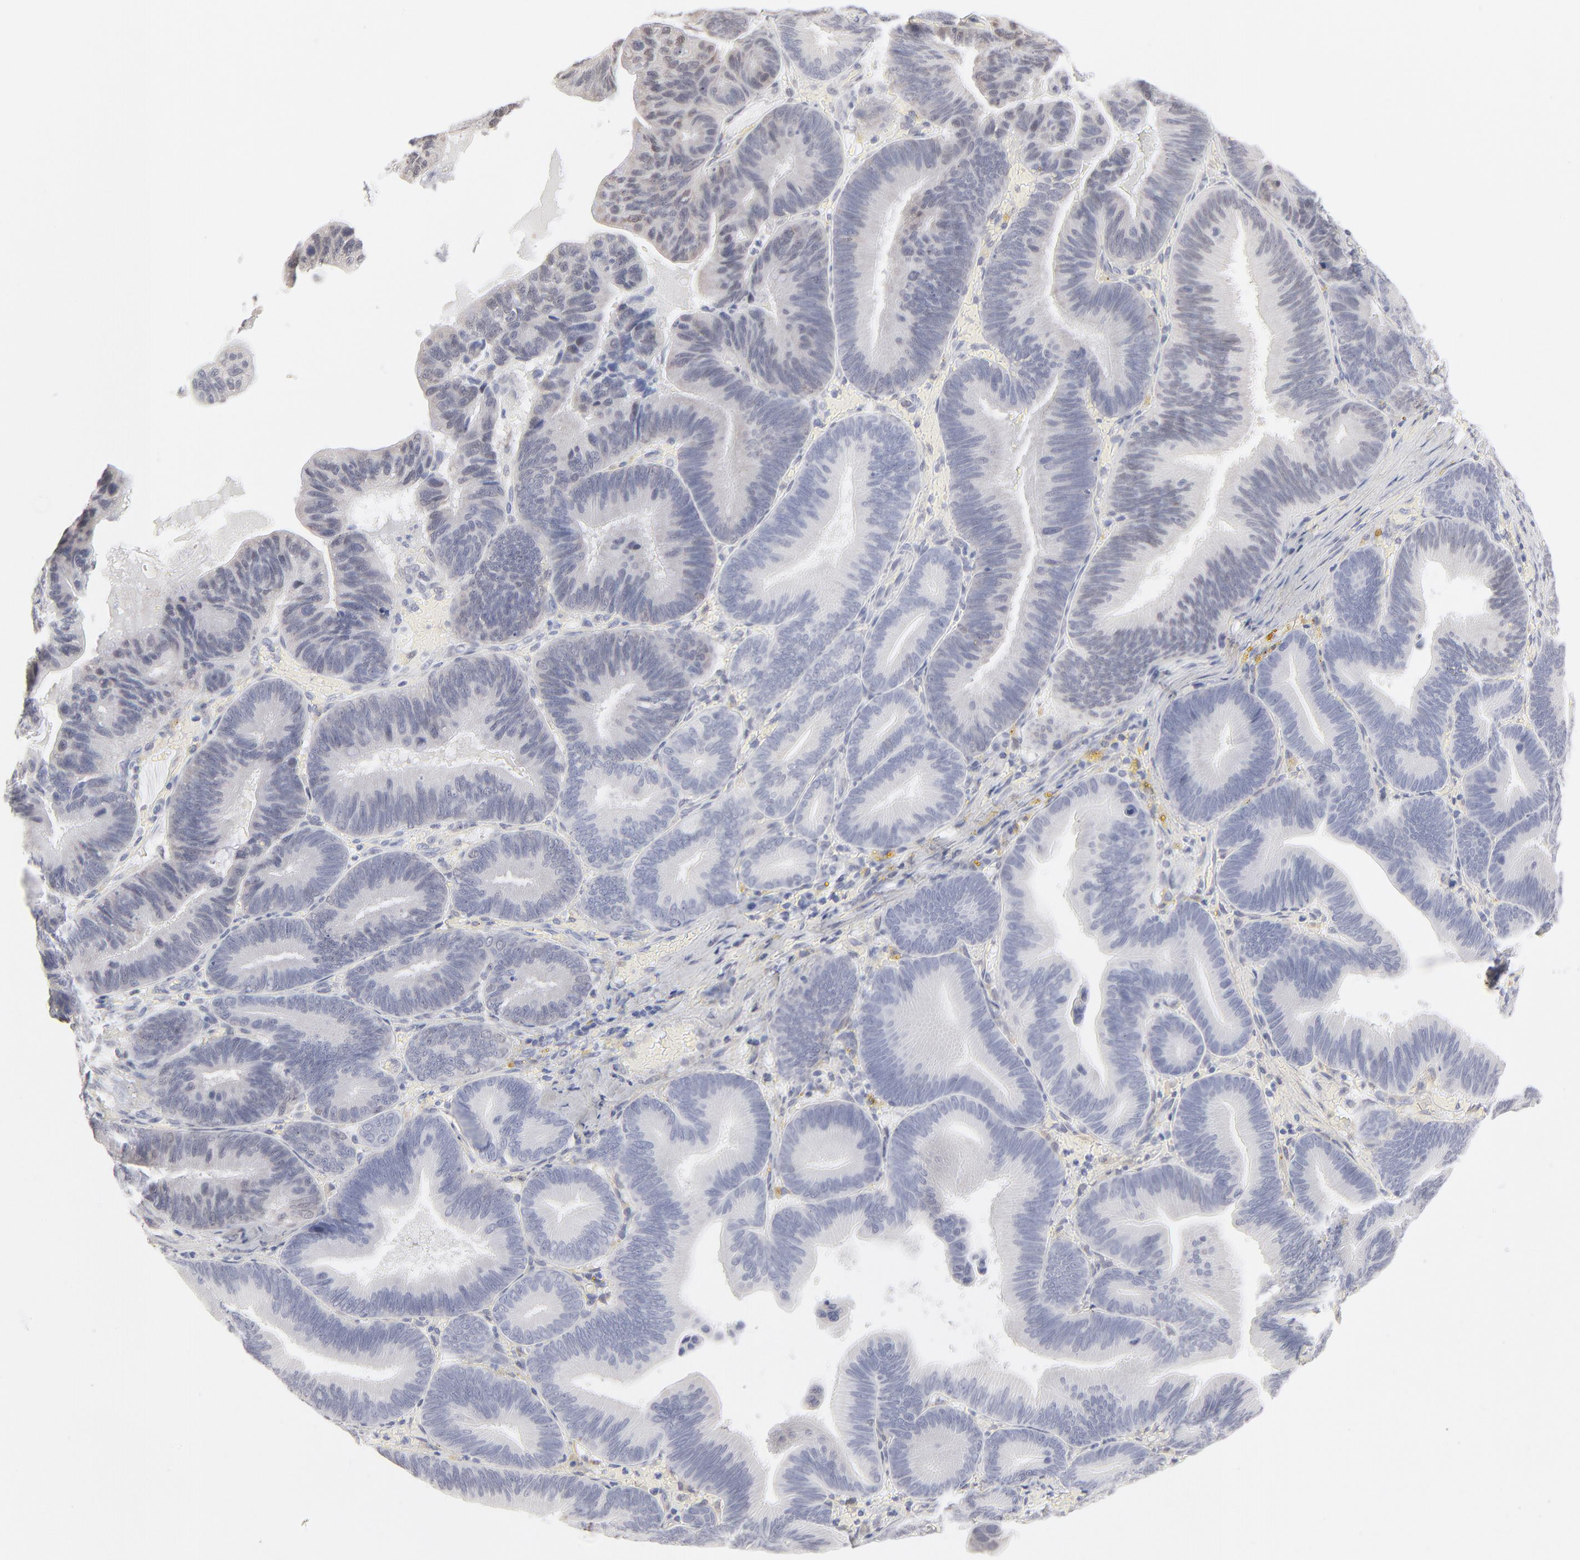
{"staining": {"intensity": "weak", "quantity": "<25%", "location": "cytoplasmic/membranous,nuclear"}, "tissue": "pancreatic cancer", "cell_type": "Tumor cells", "image_type": "cancer", "snomed": [{"axis": "morphology", "description": "Adenocarcinoma, NOS"}, {"axis": "topography", "description": "Pancreas"}], "caption": "IHC image of human pancreatic adenocarcinoma stained for a protein (brown), which displays no expression in tumor cells. (DAB immunohistochemistry, high magnification).", "gene": "RBM3", "patient": {"sex": "male", "age": 82}}